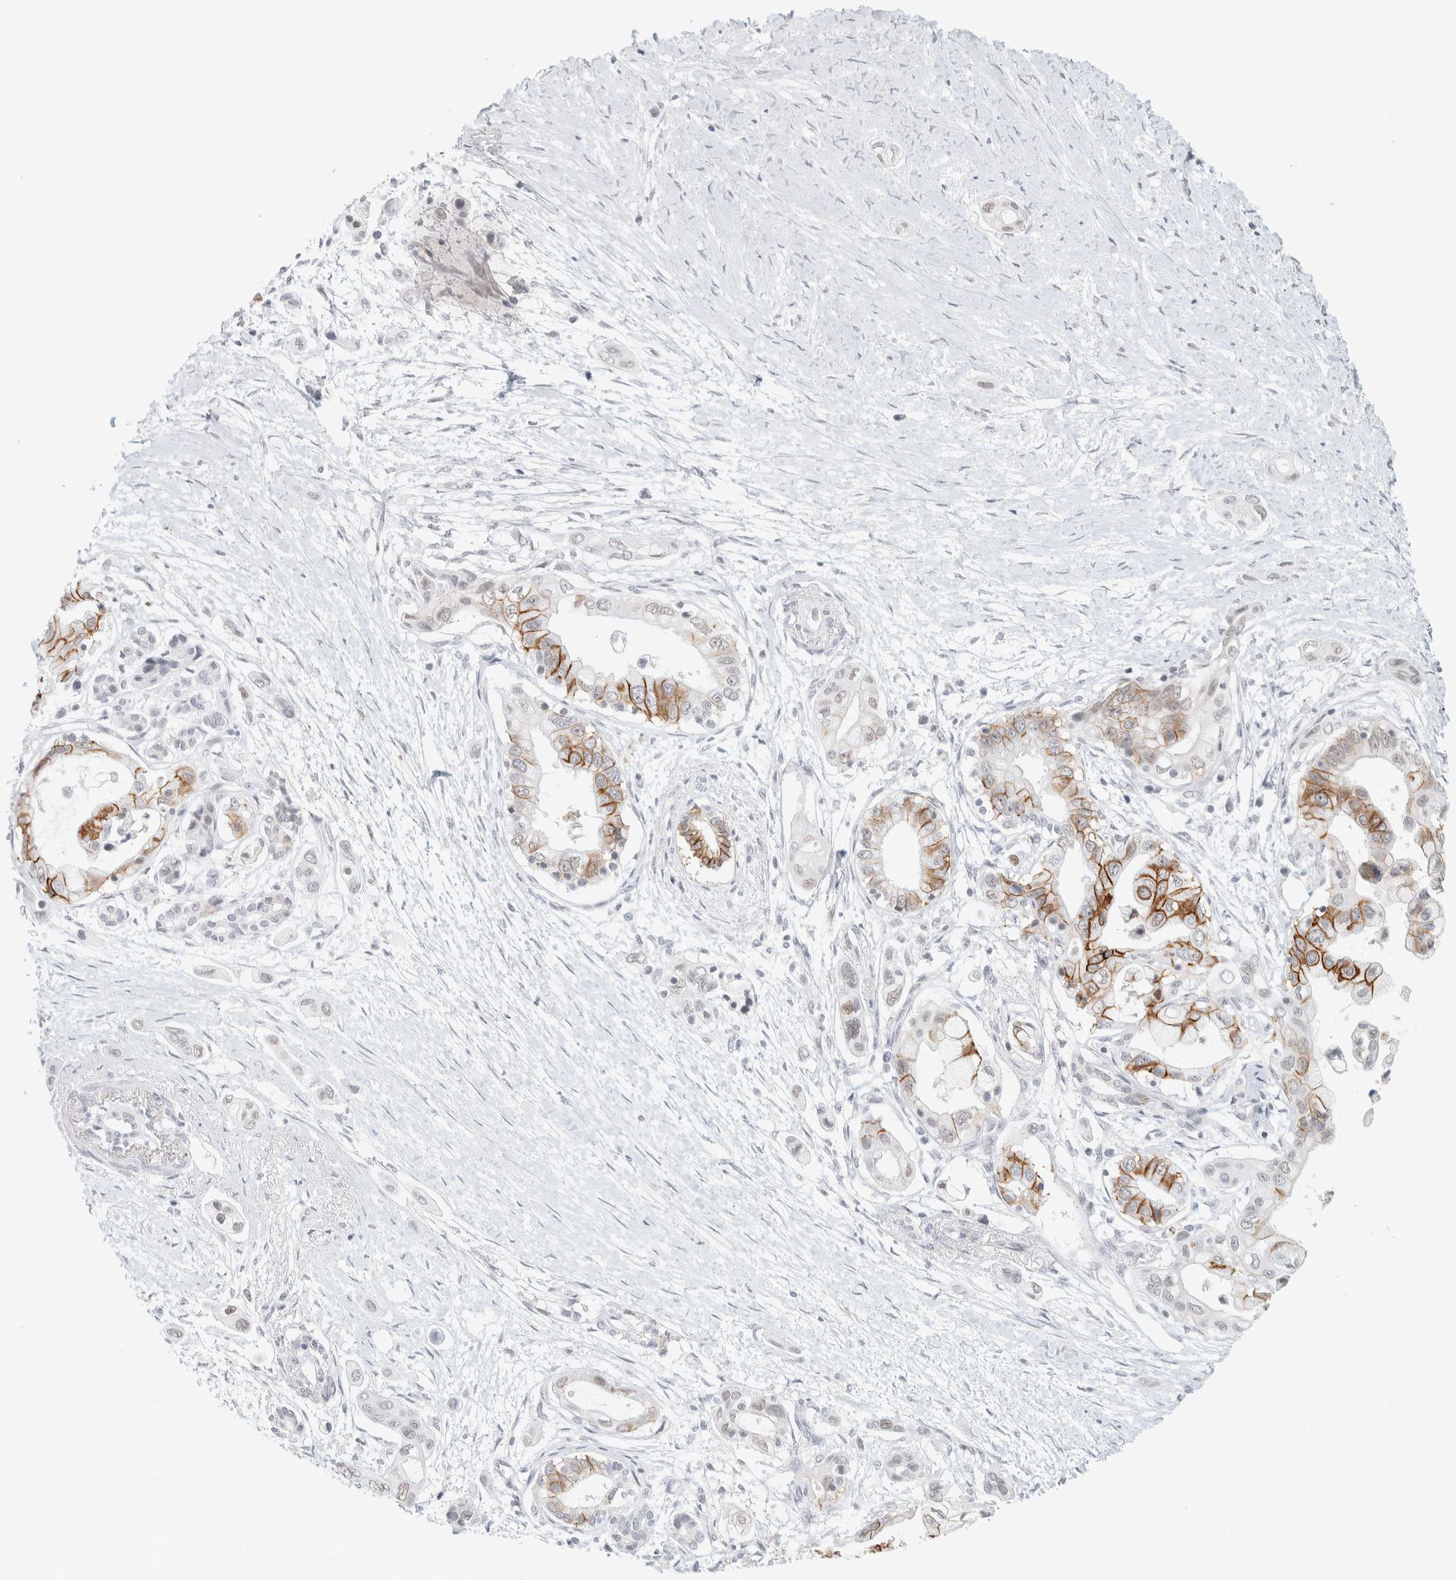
{"staining": {"intensity": "moderate", "quantity": "25%-75%", "location": "cytoplasmic/membranous"}, "tissue": "pancreatic cancer", "cell_type": "Tumor cells", "image_type": "cancer", "snomed": [{"axis": "morphology", "description": "Adenocarcinoma, NOS"}, {"axis": "topography", "description": "Pancreas"}], "caption": "An IHC micrograph of tumor tissue is shown. Protein staining in brown labels moderate cytoplasmic/membranous positivity in pancreatic cancer (adenocarcinoma) within tumor cells.", "gene": "CDH17", "patient": {"sex": "male", "age": 59}}